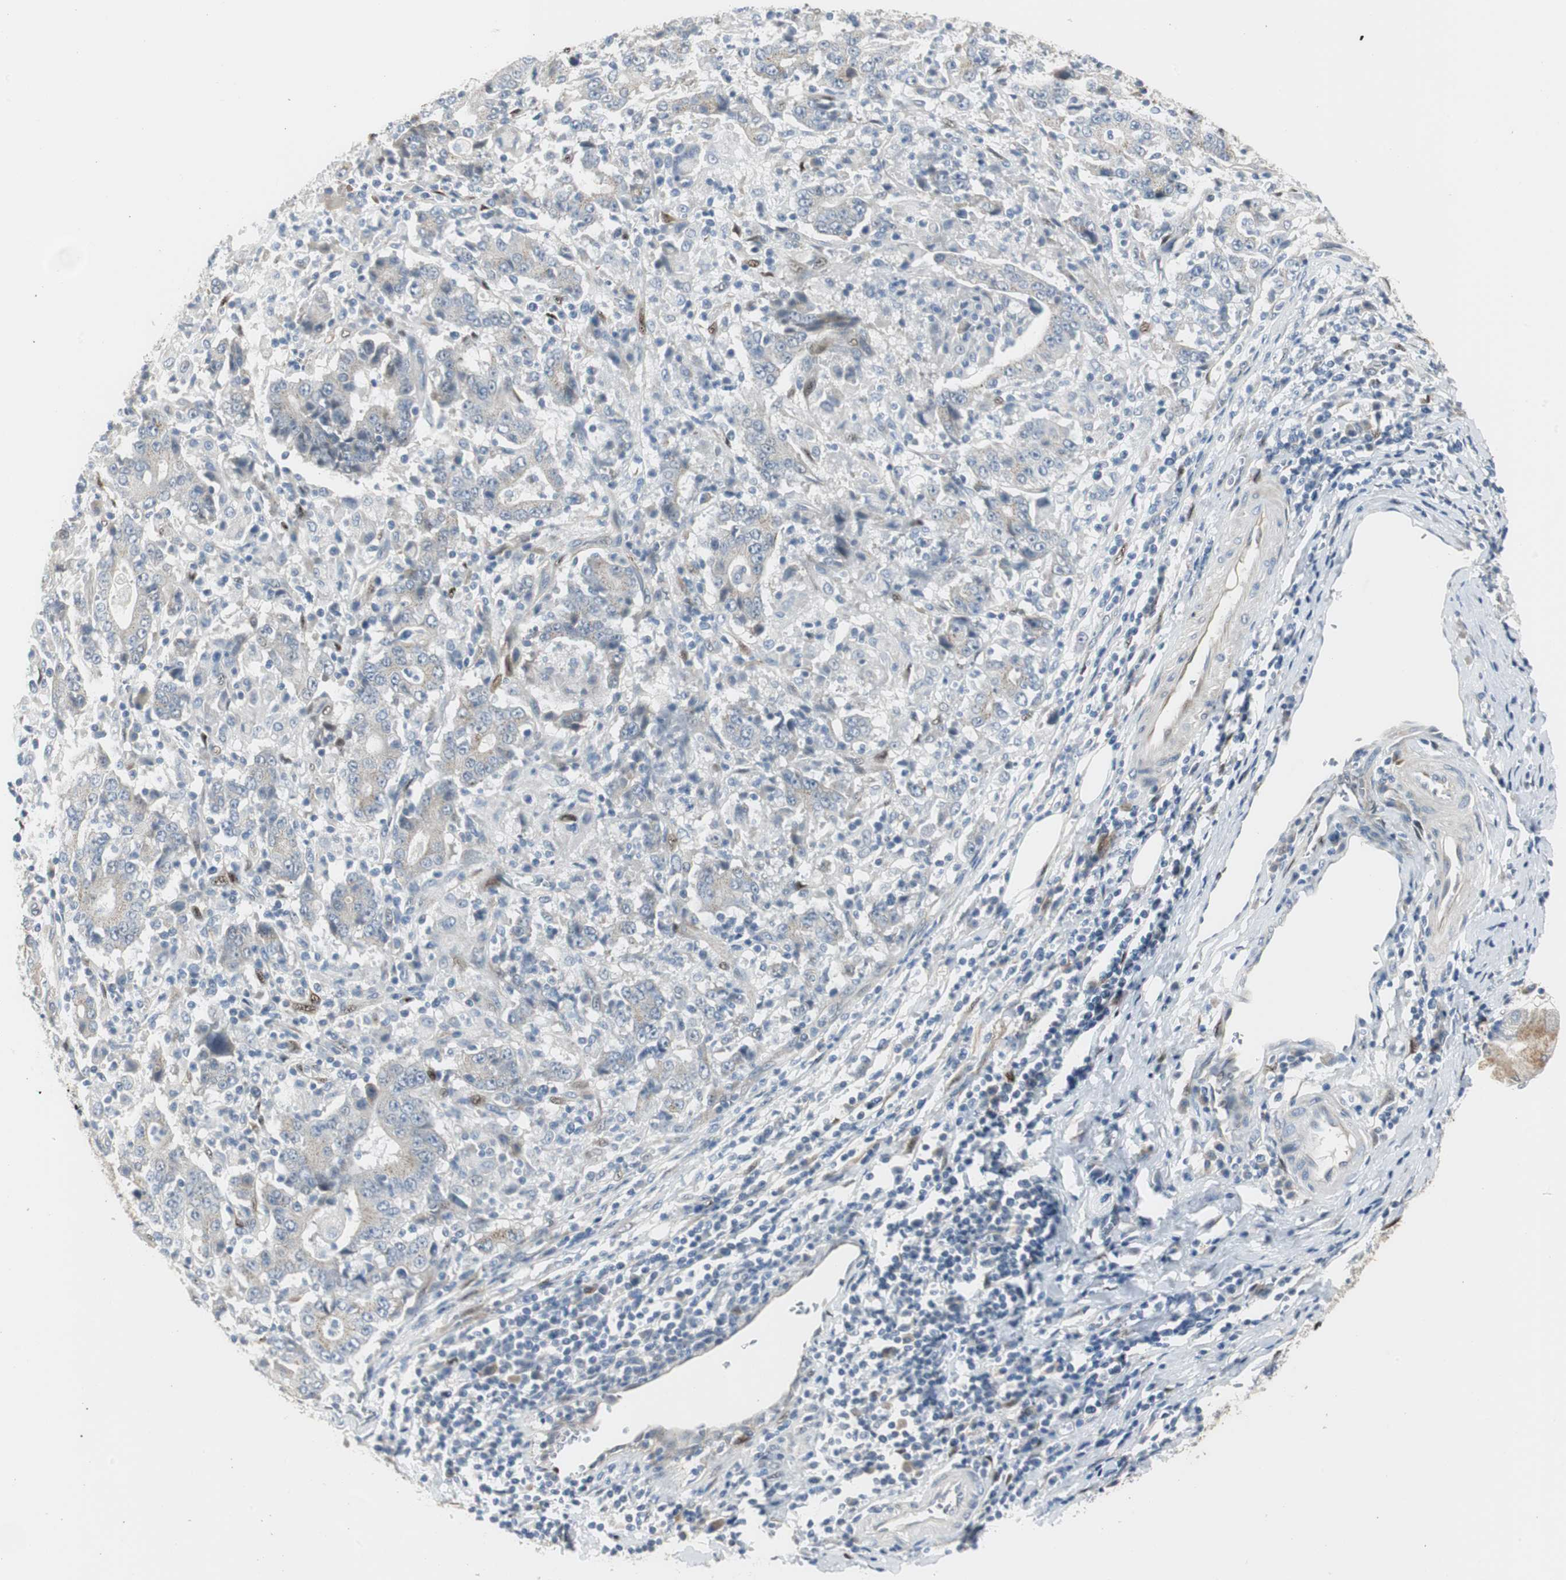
{"staining": {"intensity": "weak", "quantity": "<25%", "location": "cytoplasmic/membranous"}, "tissue": "stomach cancer", "cell_type": "Tumor cells", "image_type": "cancer", "snomed": [{"axis": "morphology", "description": "Normal tissue, NOS"}, {"axis": "morphology", "description": "Adenocarcinoma, NOS"}, {"axis": "topography", "description": "Stomach, upper"}, {"axis": "topography", "description": "Stomach"}], "caption": "Immunohistochemistry histopathology image of human adenocarcinoma (stomach) stained for a protein (brown), which exhibits no staining in tumor cells. Brightfield microscopy of immunohistochemistry stained with DAB (brown) and hematoxylin (blue), captured at high magnification.", "gene": "FHL2", "patient": {"sex": "male", "age": 59}}